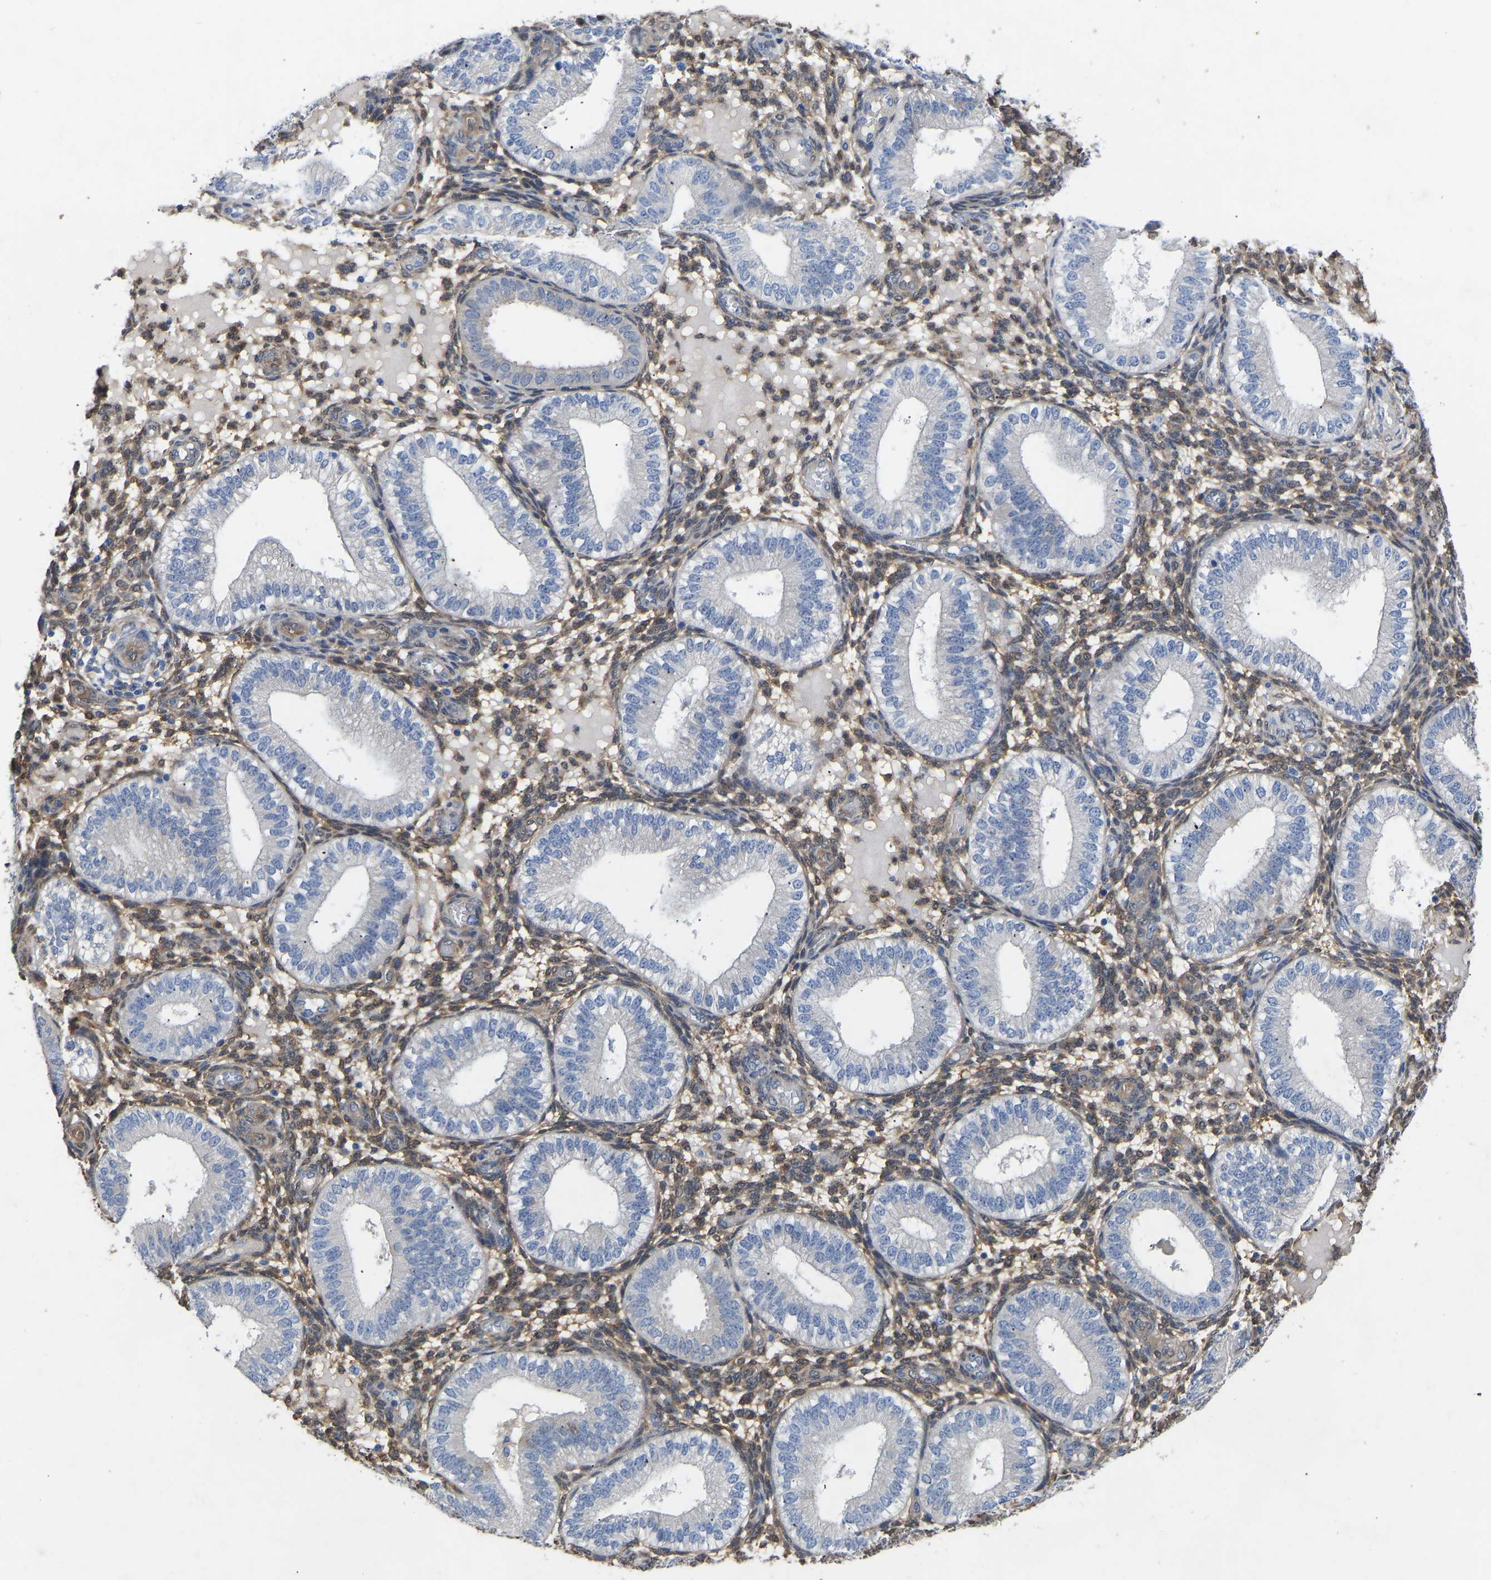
{"staining": {"intensity": "strong", "quantity": ">75%", "location": "cytoplasmic/membranous"}, "tissue": "endometrium", "cell_type": "Cells in endometrial stroma", "image_type": "normal", "snomed": [{"axis": "morphology", "description": "Normal tissue, NOS"}, {"axis": "topography", "description": "Endometrium"}], "caption": "Protein expression by IHC shows strong cytoplasmic/membranous positivity in approximately >75% of cells in endometrial stroma in unremarkable endometrium. (IHC, brightfield microscopy, high magnification).", "gene": "RBP1", "patient": {"sex": "female", "age": 39}}